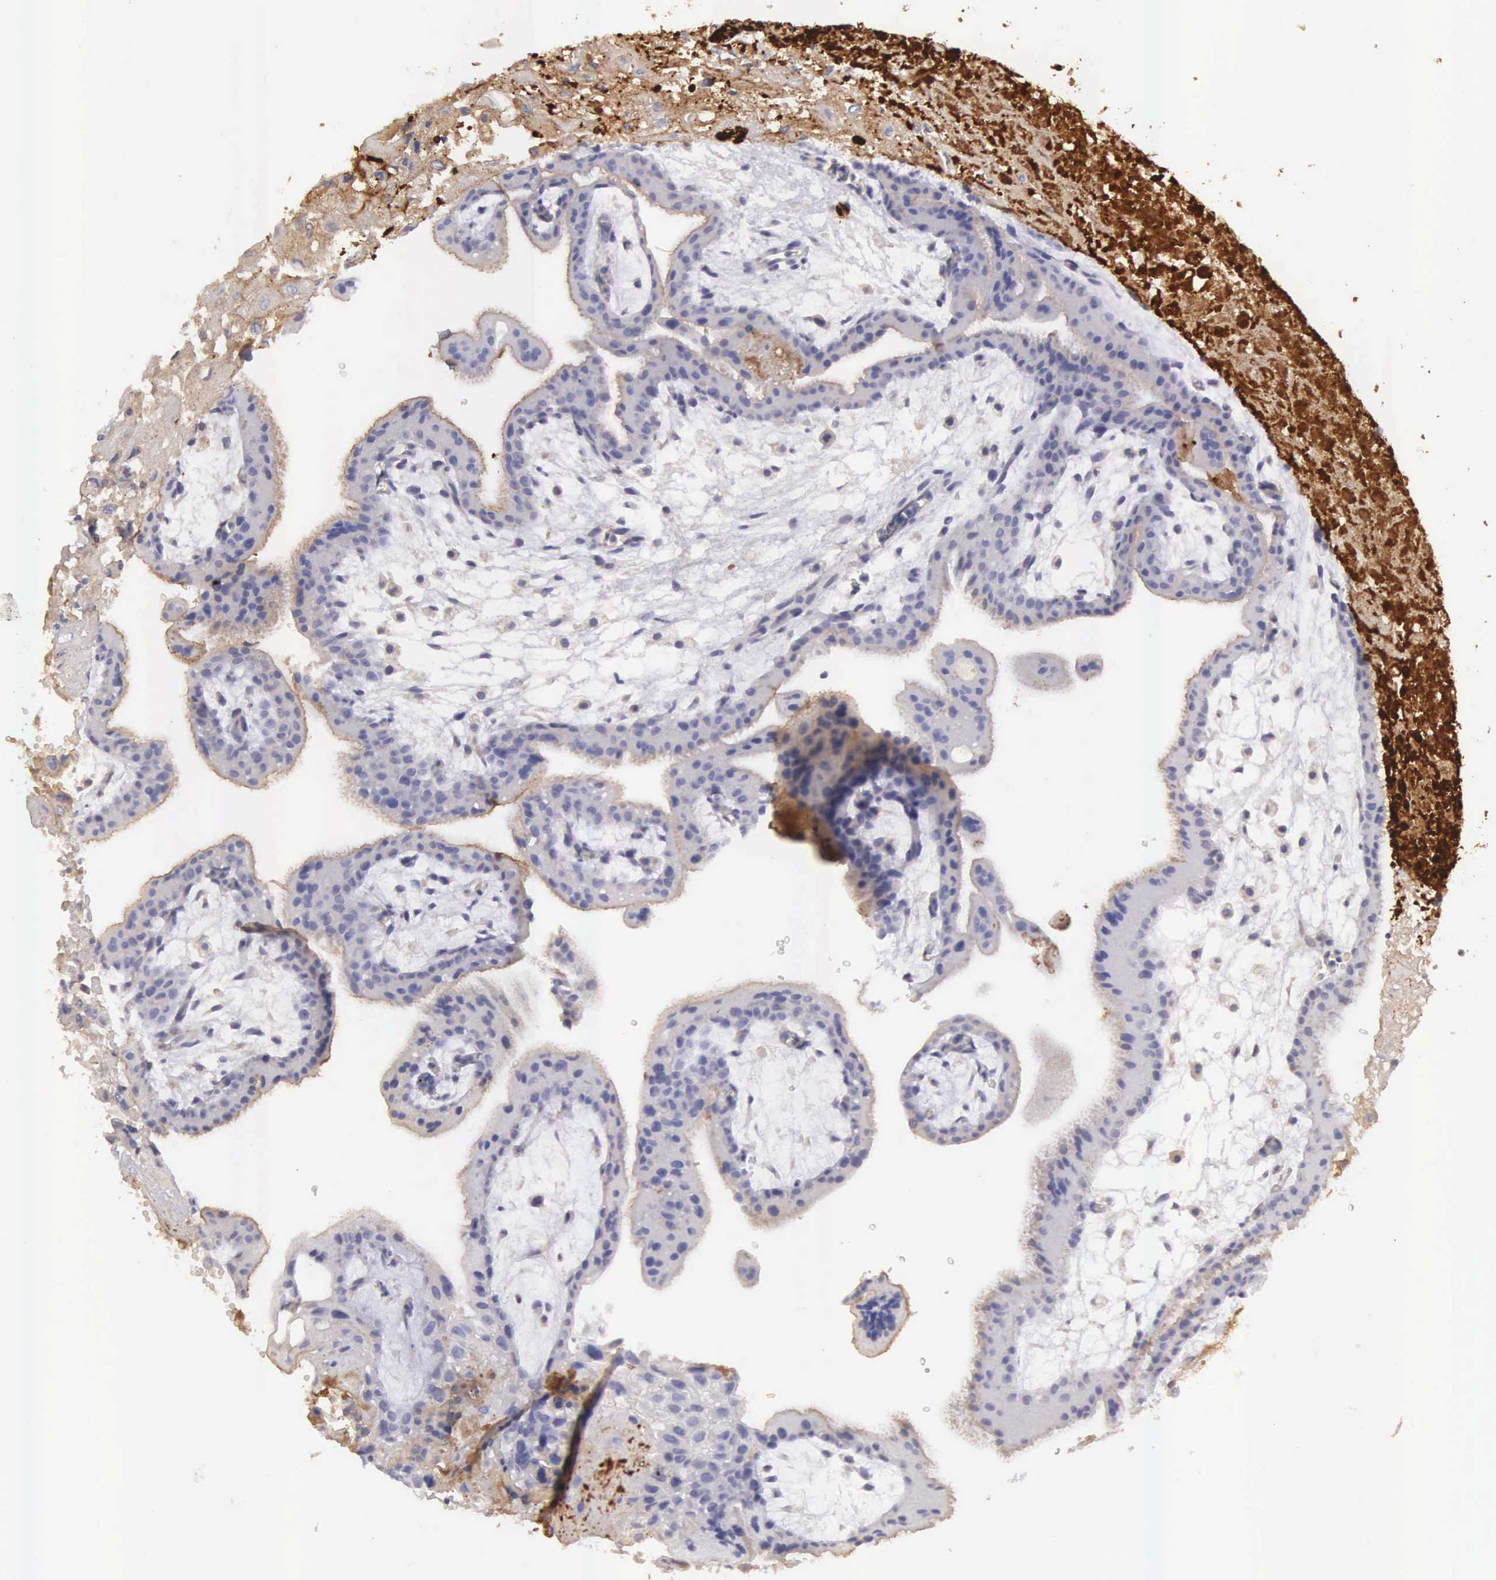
{"staining": {"intensity": "weak", "quantity": "25%-75%", "location": "cytoplasmic/membranous"}, "tissue": "placenta", "cell_type": "Decidual cells", "image_type": "normal", "snomed": [{"axis": "morphology", "description": "Normal tissue, NOS"}, {"axis": "topography", "description": "Placenta"}], "caption": "Immunohistochemical staining of normal placenta shows 25%-75% levels of weak cytoplasmic/membranous protein staining in approximately 25%-75% of decidual cells.", "gene": "CLU", "patient": {"sex": "female", "age": 35}}